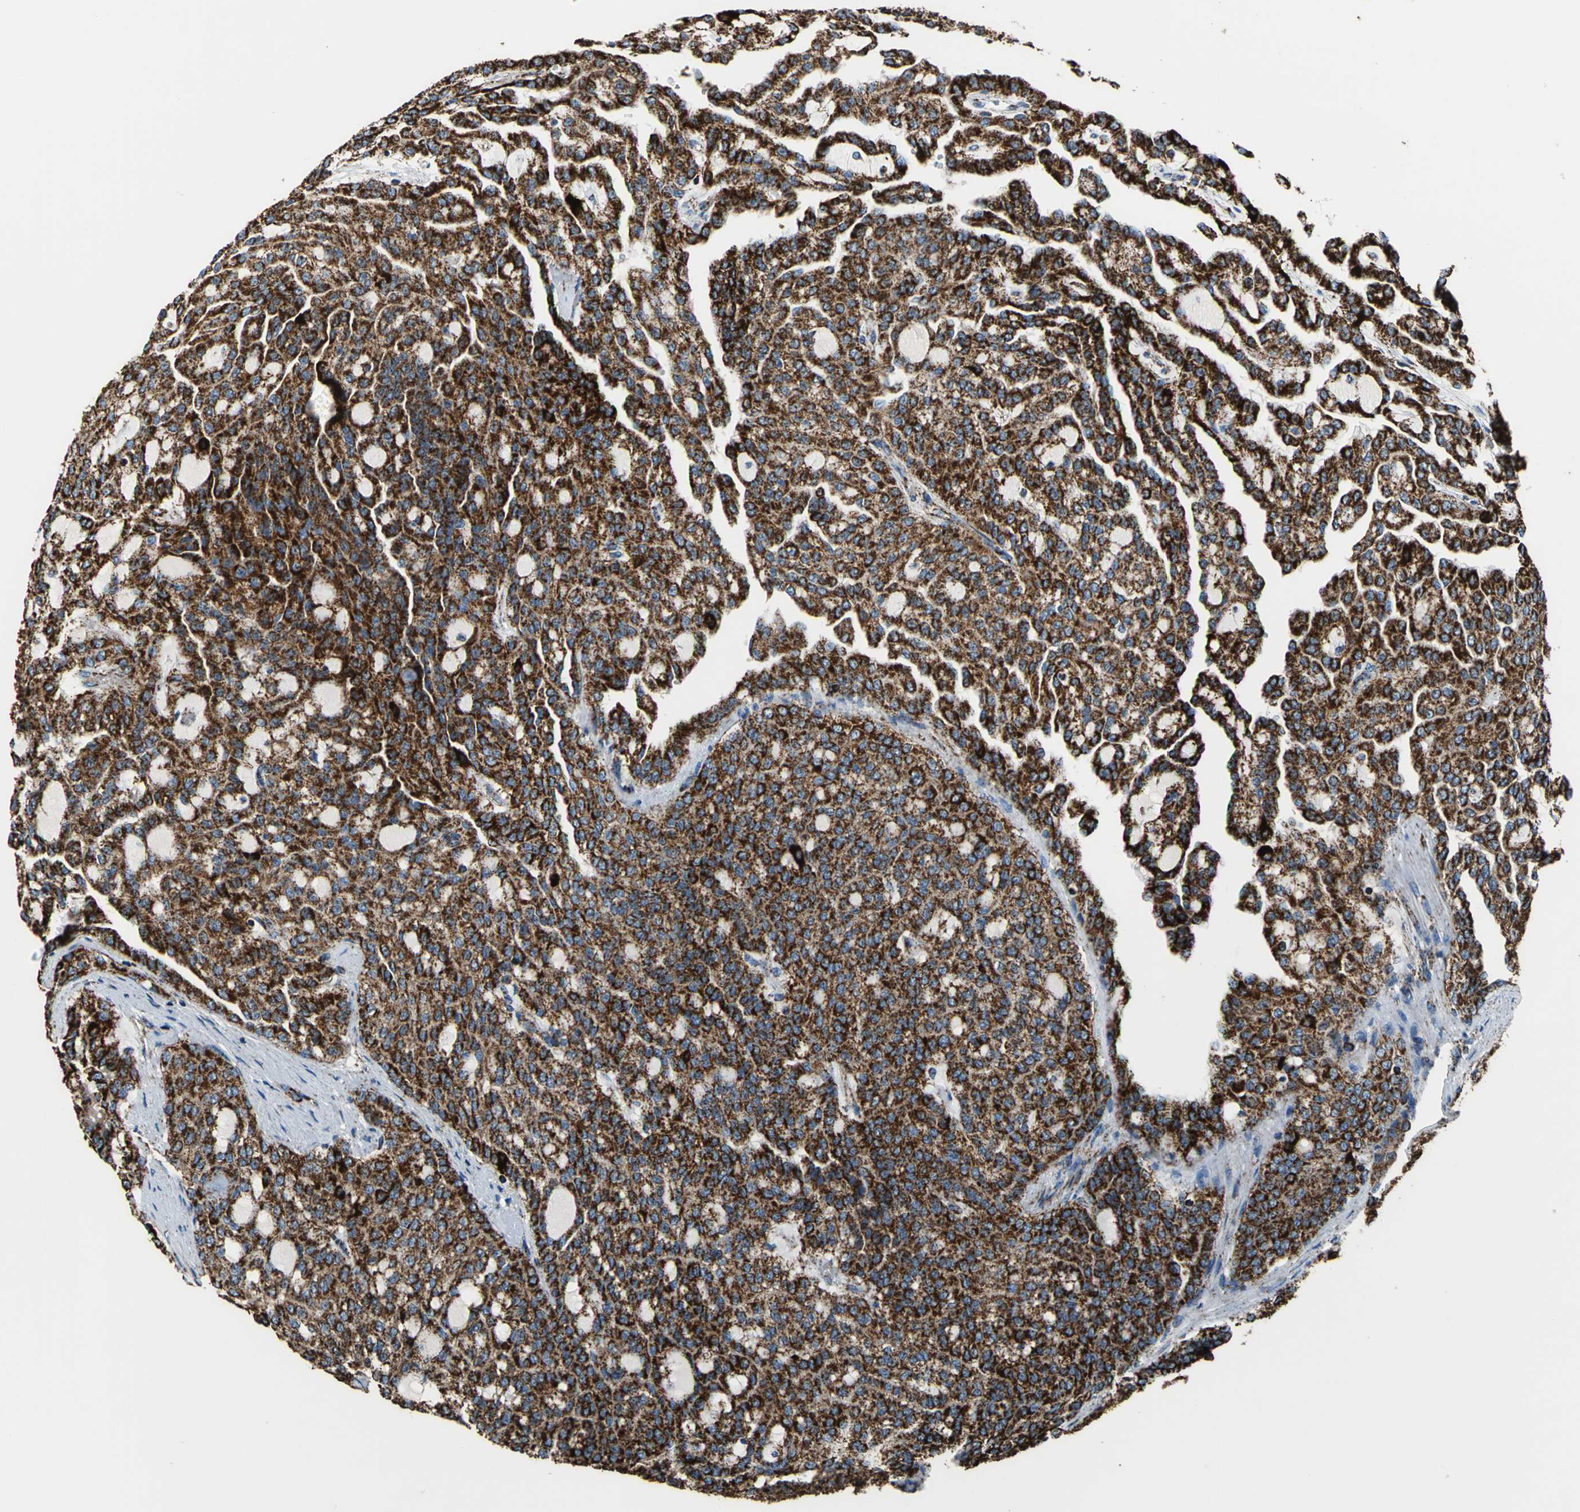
{"staining": {"intensity": "strong", "quantity": ">75%", "location": "cytoplasmic/membranous"}, "tissue": "renal cancer", "cell_type": "Tumor cells", "image_type": "cancer", "snomed": [{"axis": "morphology", "description": "Adenocarcinoma, NOS"}, {"axis": "topography", "description": "Kidney"}], "caption": "Adenocarcinoma (renal) stained with a brown dye demonstrates strong cytoplasmic/membranous positive staining in approximately >75% of tumor cells.", "gene": "ECH1", "patient": {"sex": "male", "age": 63}}